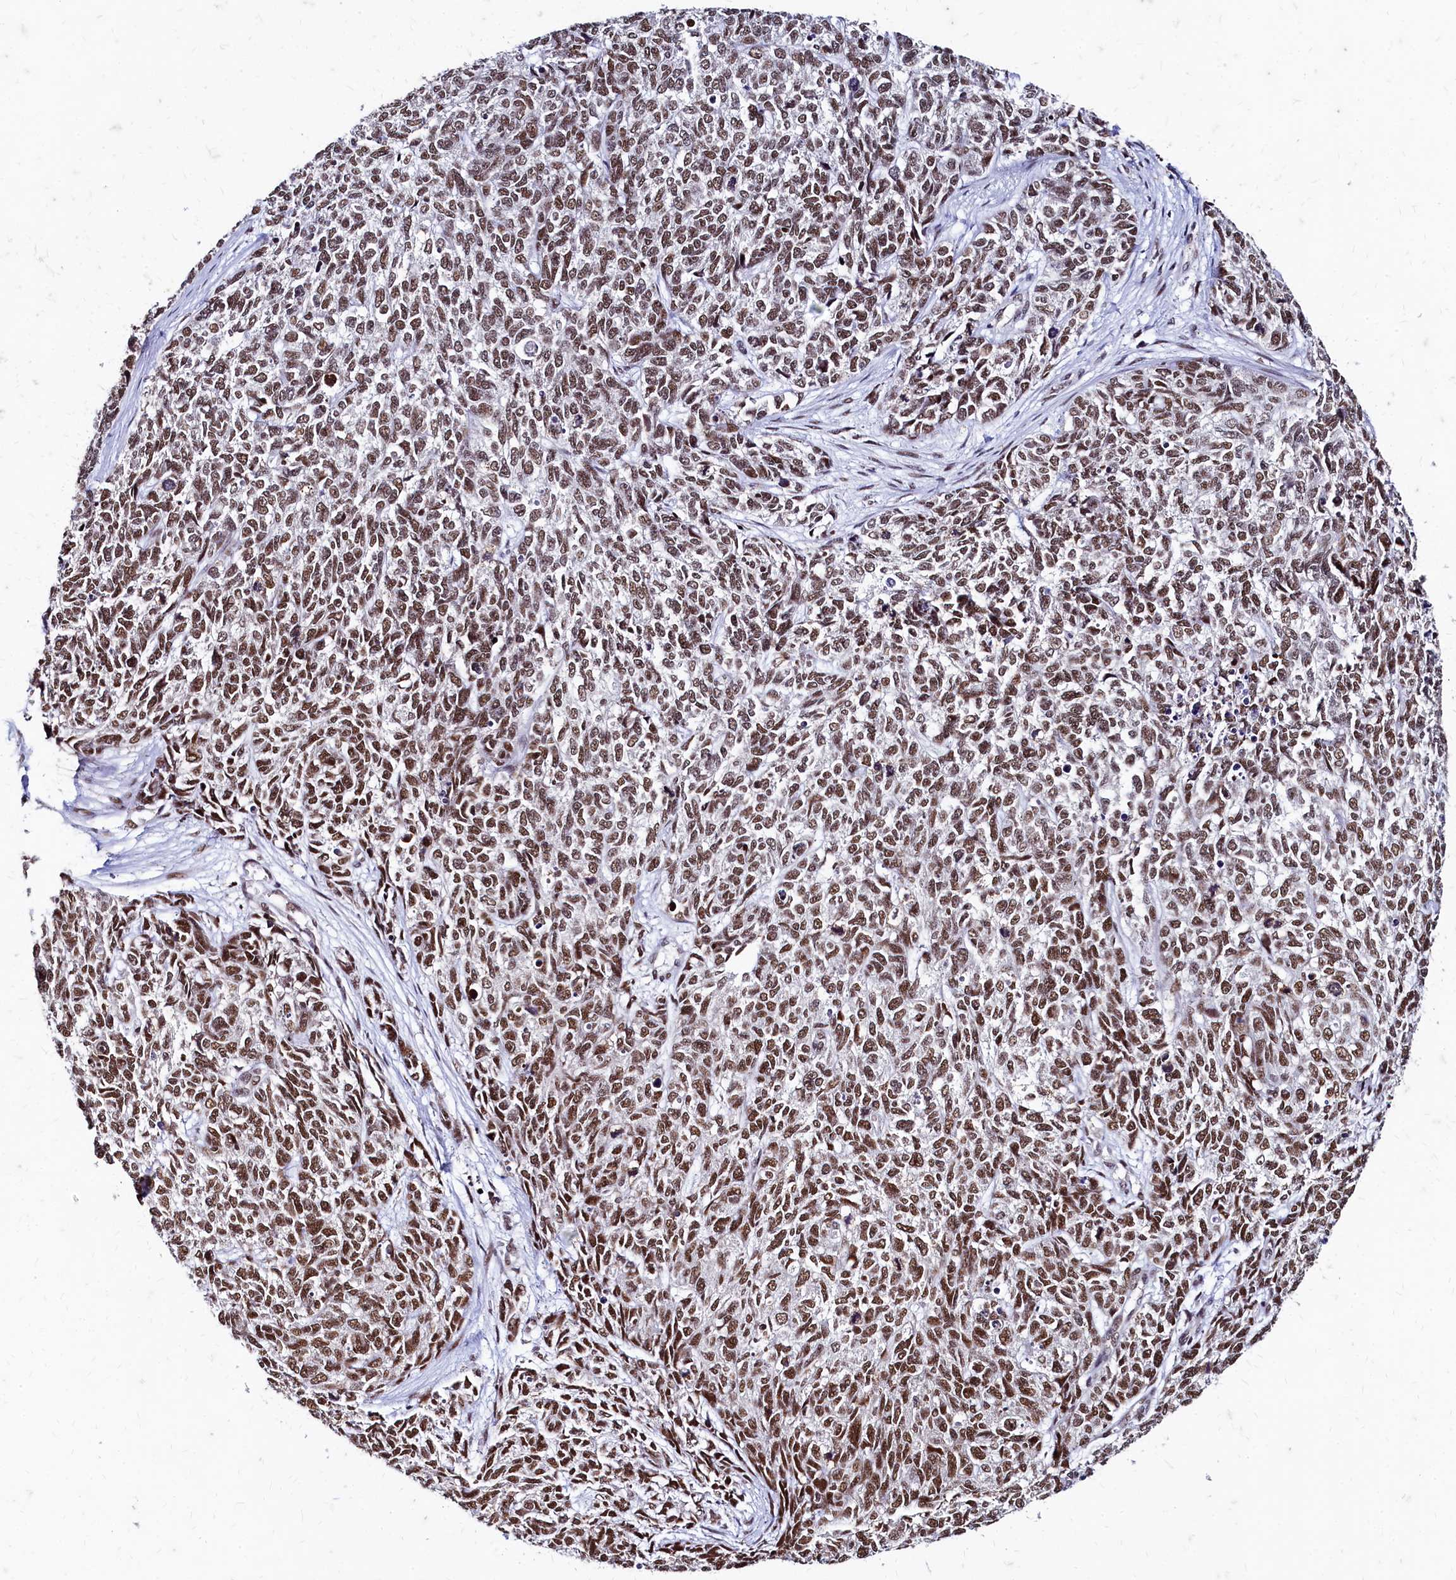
{"staining": {"intensity": "moderate", "quantity": ">75%", "location": "nuclear"}, "tissue": "cervical cancer", "cell_type": "Tumor cells", "image_type": "cancer", "snomed": [{"axis": "morphology", "description": "Squamous cell carcinoma, NOS"}, {"axis": "topography", "description": "Cervix"}], "caption": "Cervical cancer stained for a protein demonstrates moderate nuclear positivity in tumor cells.", "gene": "CPSF7", "patient": {"sex": "female", "age": 63}}